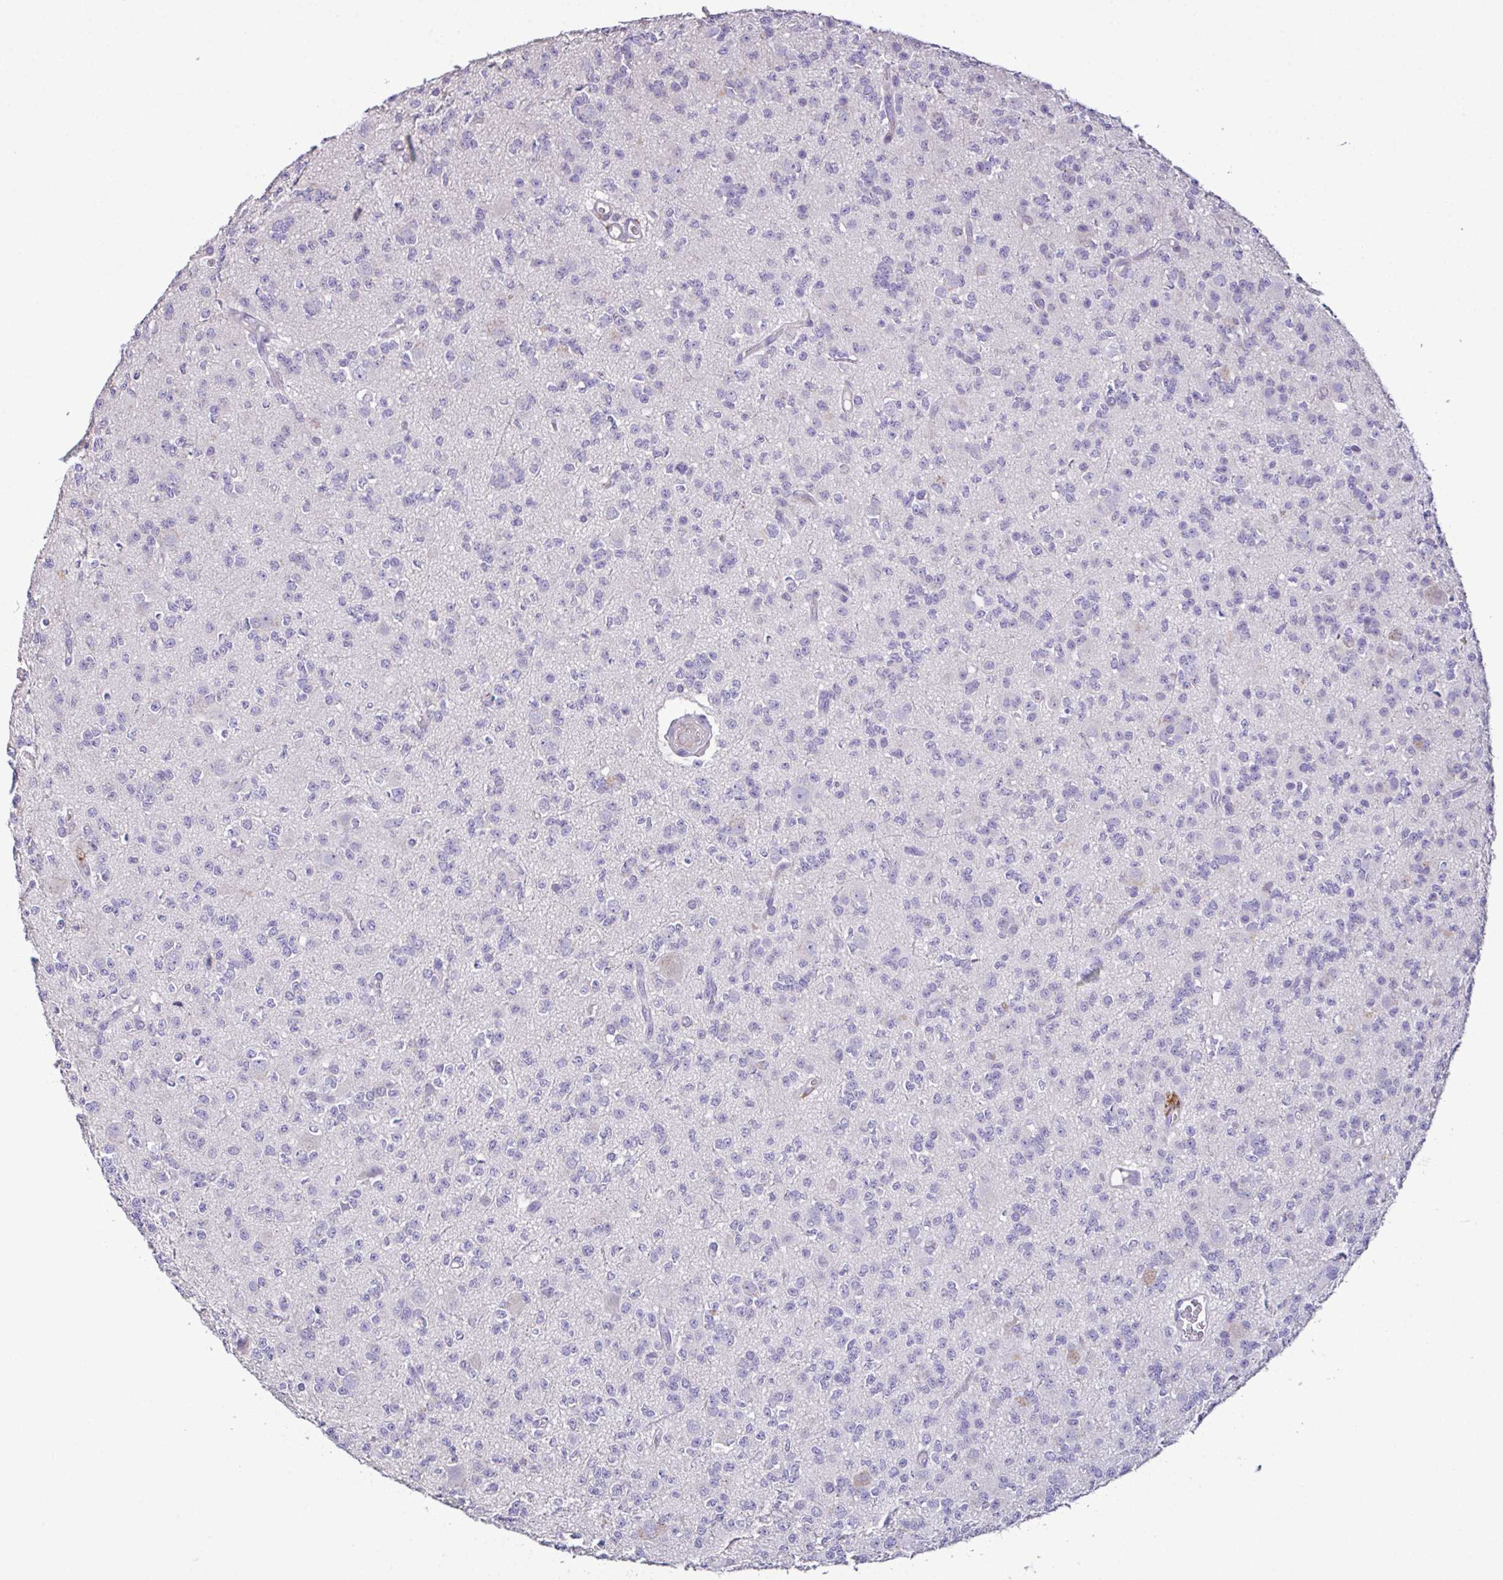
{"staining": {"intensity": "negative", "quantity": "none", "location": "none"}, "tissue": "glioma", "cell_type": "Tumor cells", "image_type": "cancer", "snomed": [{"axis": "morphology", "description": "Glioma, malignant, High grade"}, {"axis": "topography", "description": "Brain"}], "caption": "IHC image of neoplastic tissue: human glioma stained with DAB (3,3'-diaminobenzidine) displays no significant protein expression in tumor cells.", "gene": "MARCO", "patient": {"sex": "male", "age": 36}}